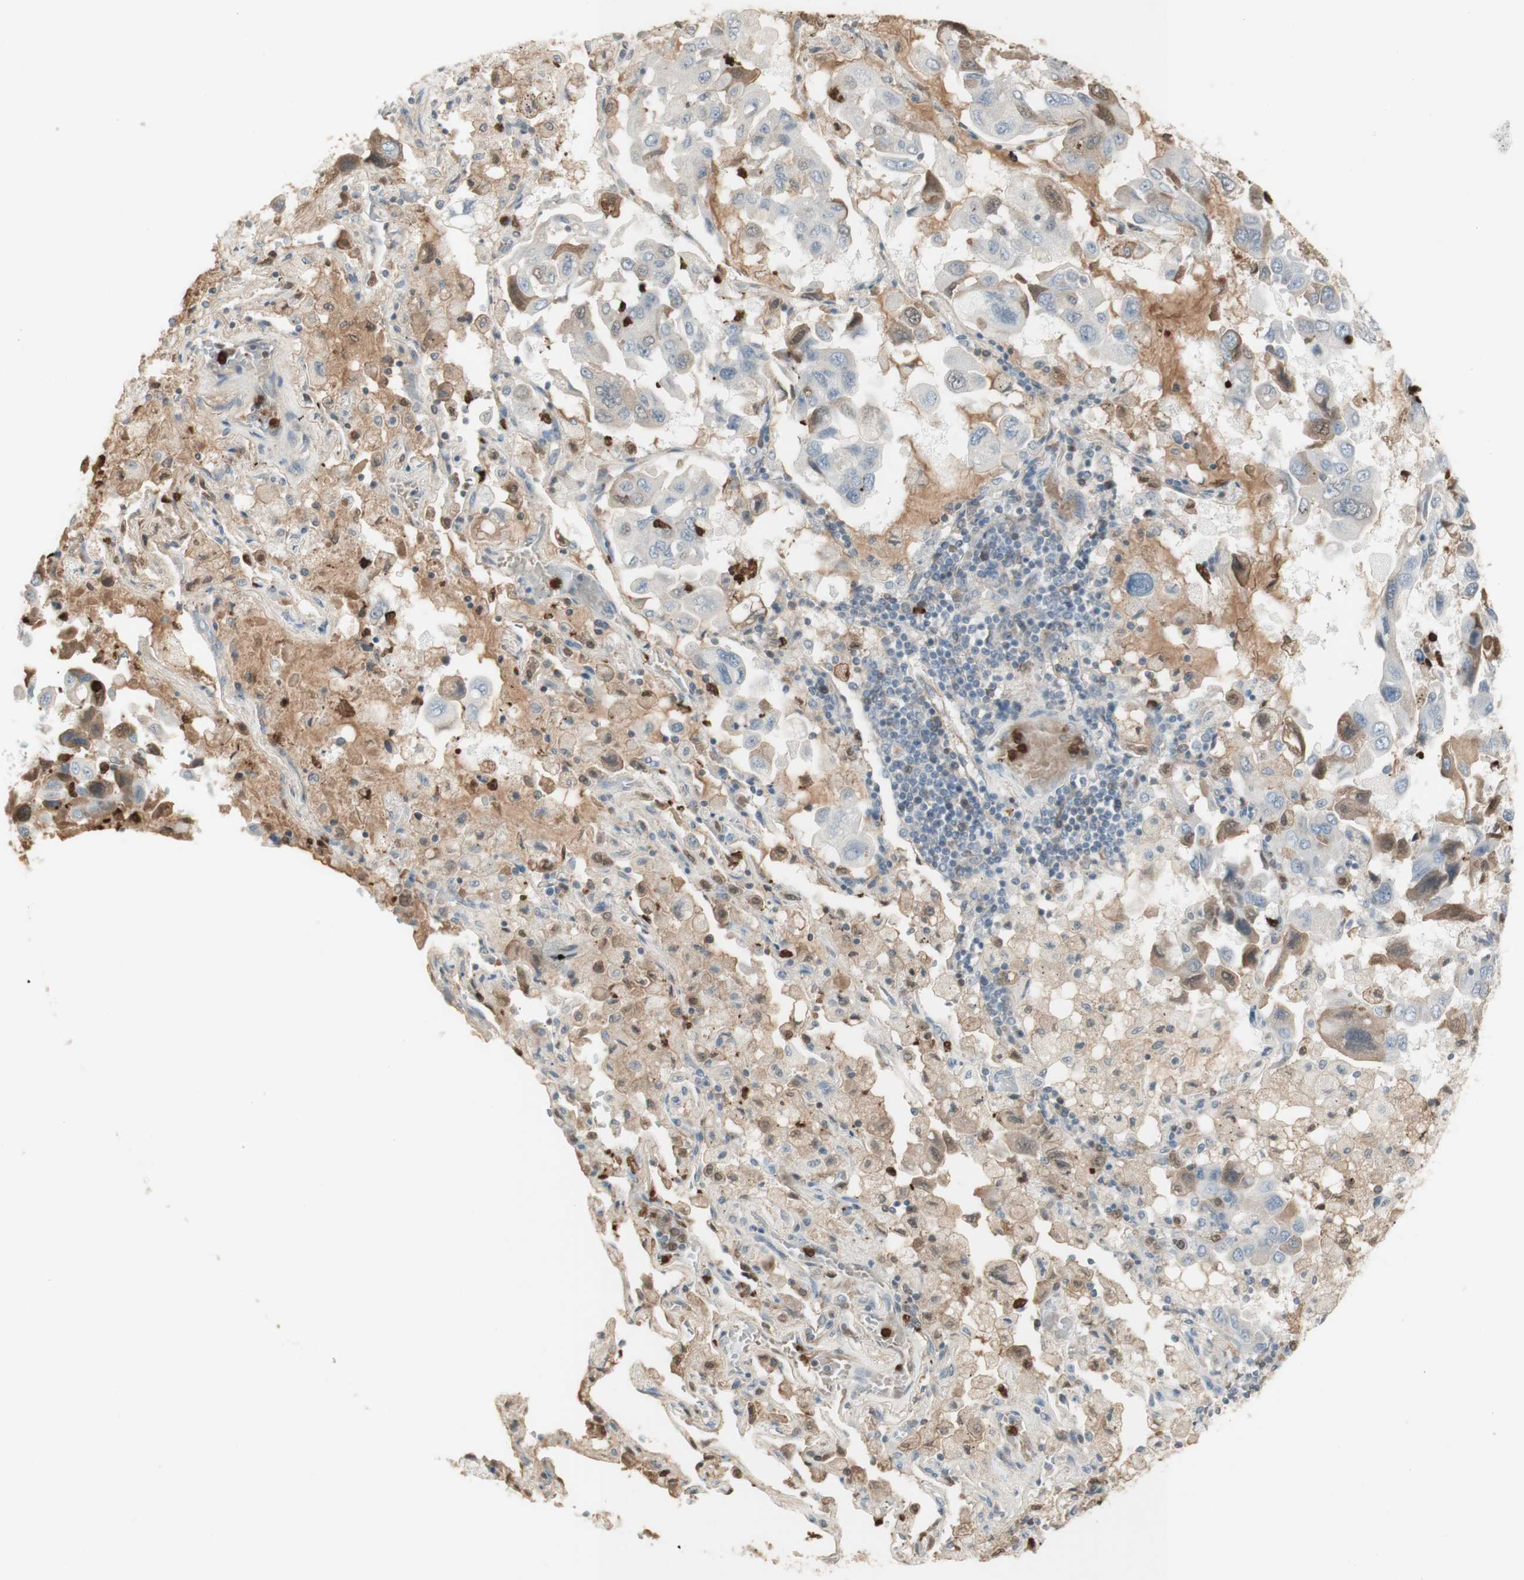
{"staining": {"intensity": "weak", "quantity": "25%-75%", "location": "cytoplasmic/membranous,nuclear"}, "tissue": "lung cancer", "cell_type": "Tumor cells", "image_type": "cancer", "snomed": [{"axis": "morphology", "description": "Adenocarcinoma, NOS"}, {"axis": "topography", "description": "Lung"}], "caption": "Lung cancer (adenocarcinoma) tissue exhibits weak cytoplasmic/membranous and nuclear staining in about 25%-75% of tumor cells, visualized by immunohistochemistry. The protein of interest is shown in brown color, while the nuclei are stained blue.", "gene": "NID1", "patient": {"sex": "male", "age": 64}}